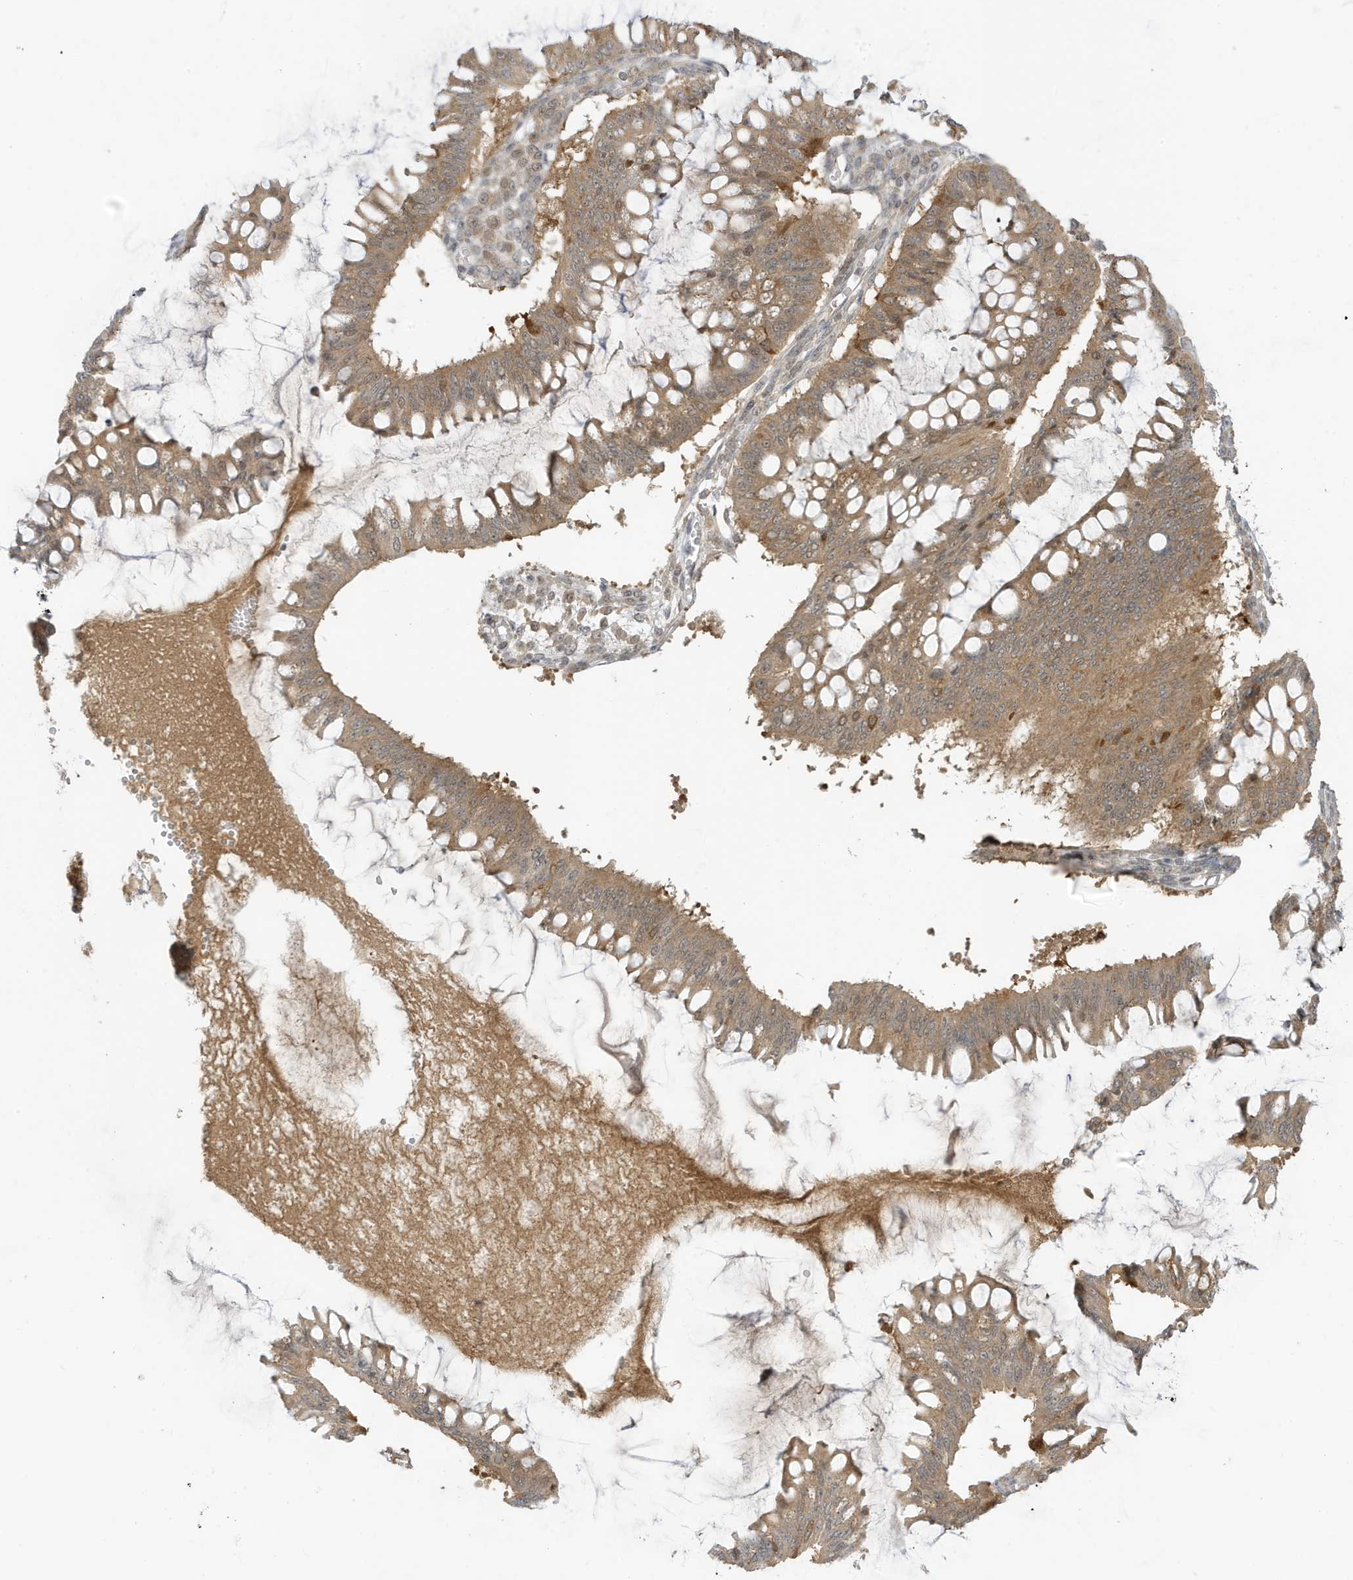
{"staining": {"intensity": "moderate", "quantity": ">75%", "location": "cytoplasmic/membranous,nuclear"}, "tissue": "ovarian cancer", "cell_type": "Tumor cells", "image_type": "cancer", "snomed": [{"axis": "morphology", "description": "Cystadenocarcinoma, mucinous, NOS"}, {"axis": "topography", "description": "Ovary"}], "caption": "This is an image of immunohistochemistry staining of mucinous cystadenocarcinoma (ovarian), which shows moderate staining in the cytoplasmic/membranous and nuclear of tumor cells.", "gene": "TAB3", "patient": {"sex": "female", "age": 73}}